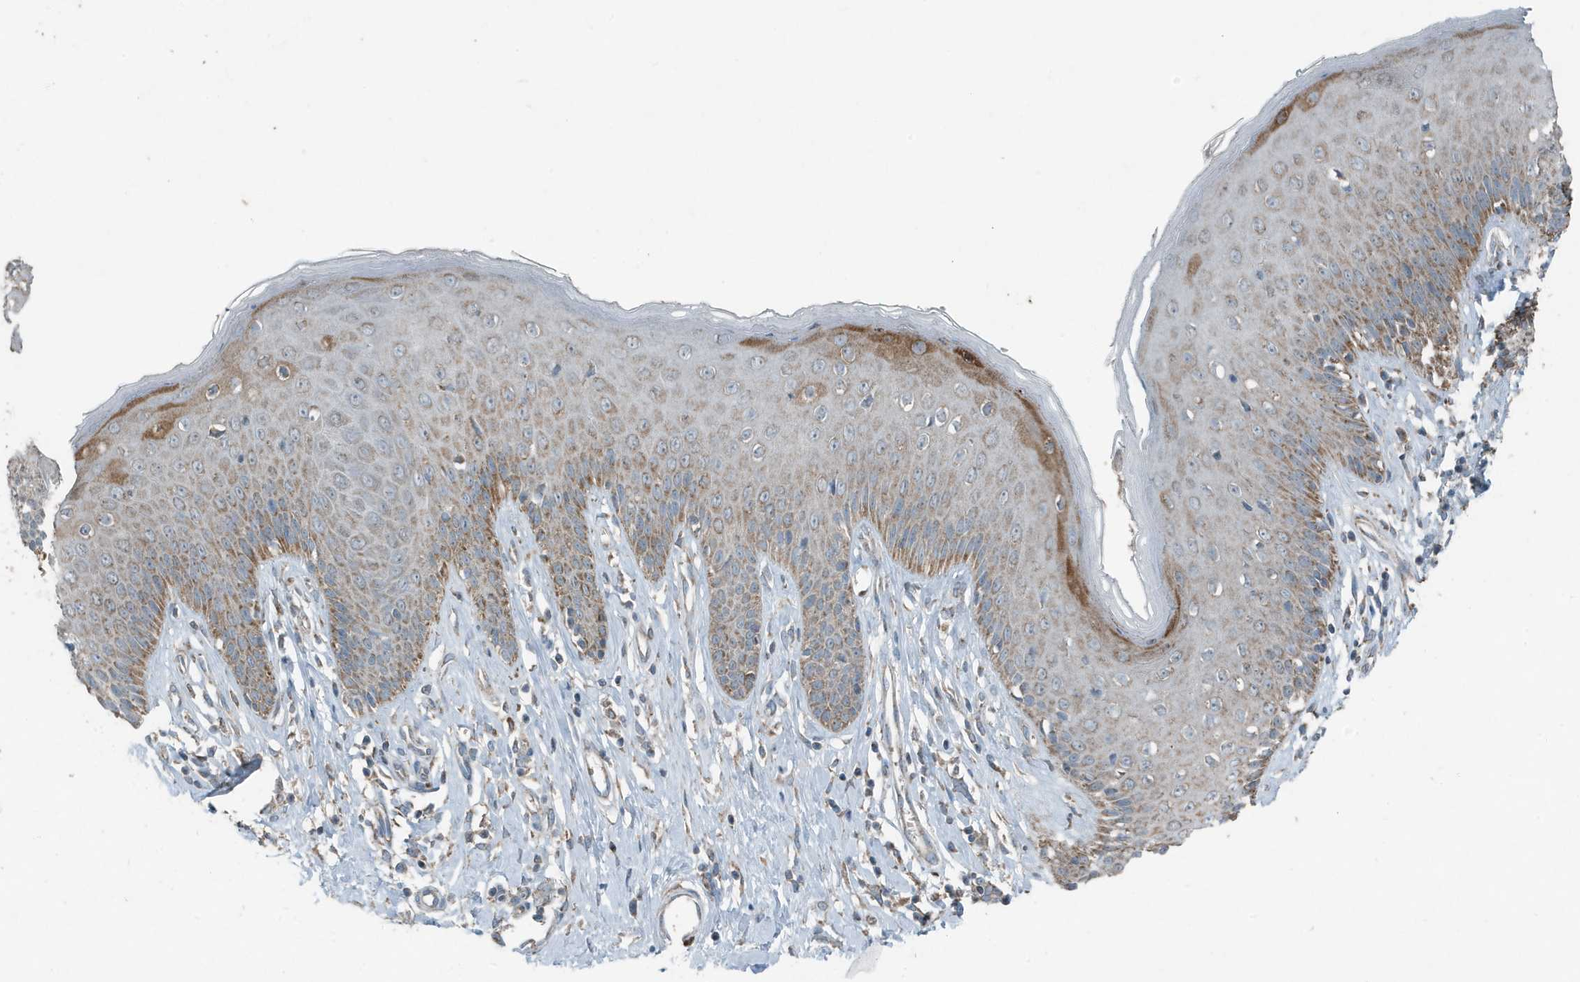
{"staining": {"intensity": "moderate", "quantity": ">75%", "location": "cytoplasmic/membranous"}, "tissue": "skin", "cell_type": "Epidermal cells", "image_type": "normal", "snomed": [{"axis": "morphology", "description": "Normal tissue, NOS"}, {"axis": "morphology", "description": "Squamous cell carcinoma, NOS"}, {"axis": "topography", "description": "Vulva"}], "caption": "The immunohistochemical stain labels moderate cytoplasmic/membranous positivity in epidermal cells of unremarkable skin. The staining was performed using DAB to visualize the protein expression in brown, while the nuclei were stained in blue with hematoxylin (Magnification: 20x).", "gene": "MT", "patient": {"sex": "female", "age": 85}}